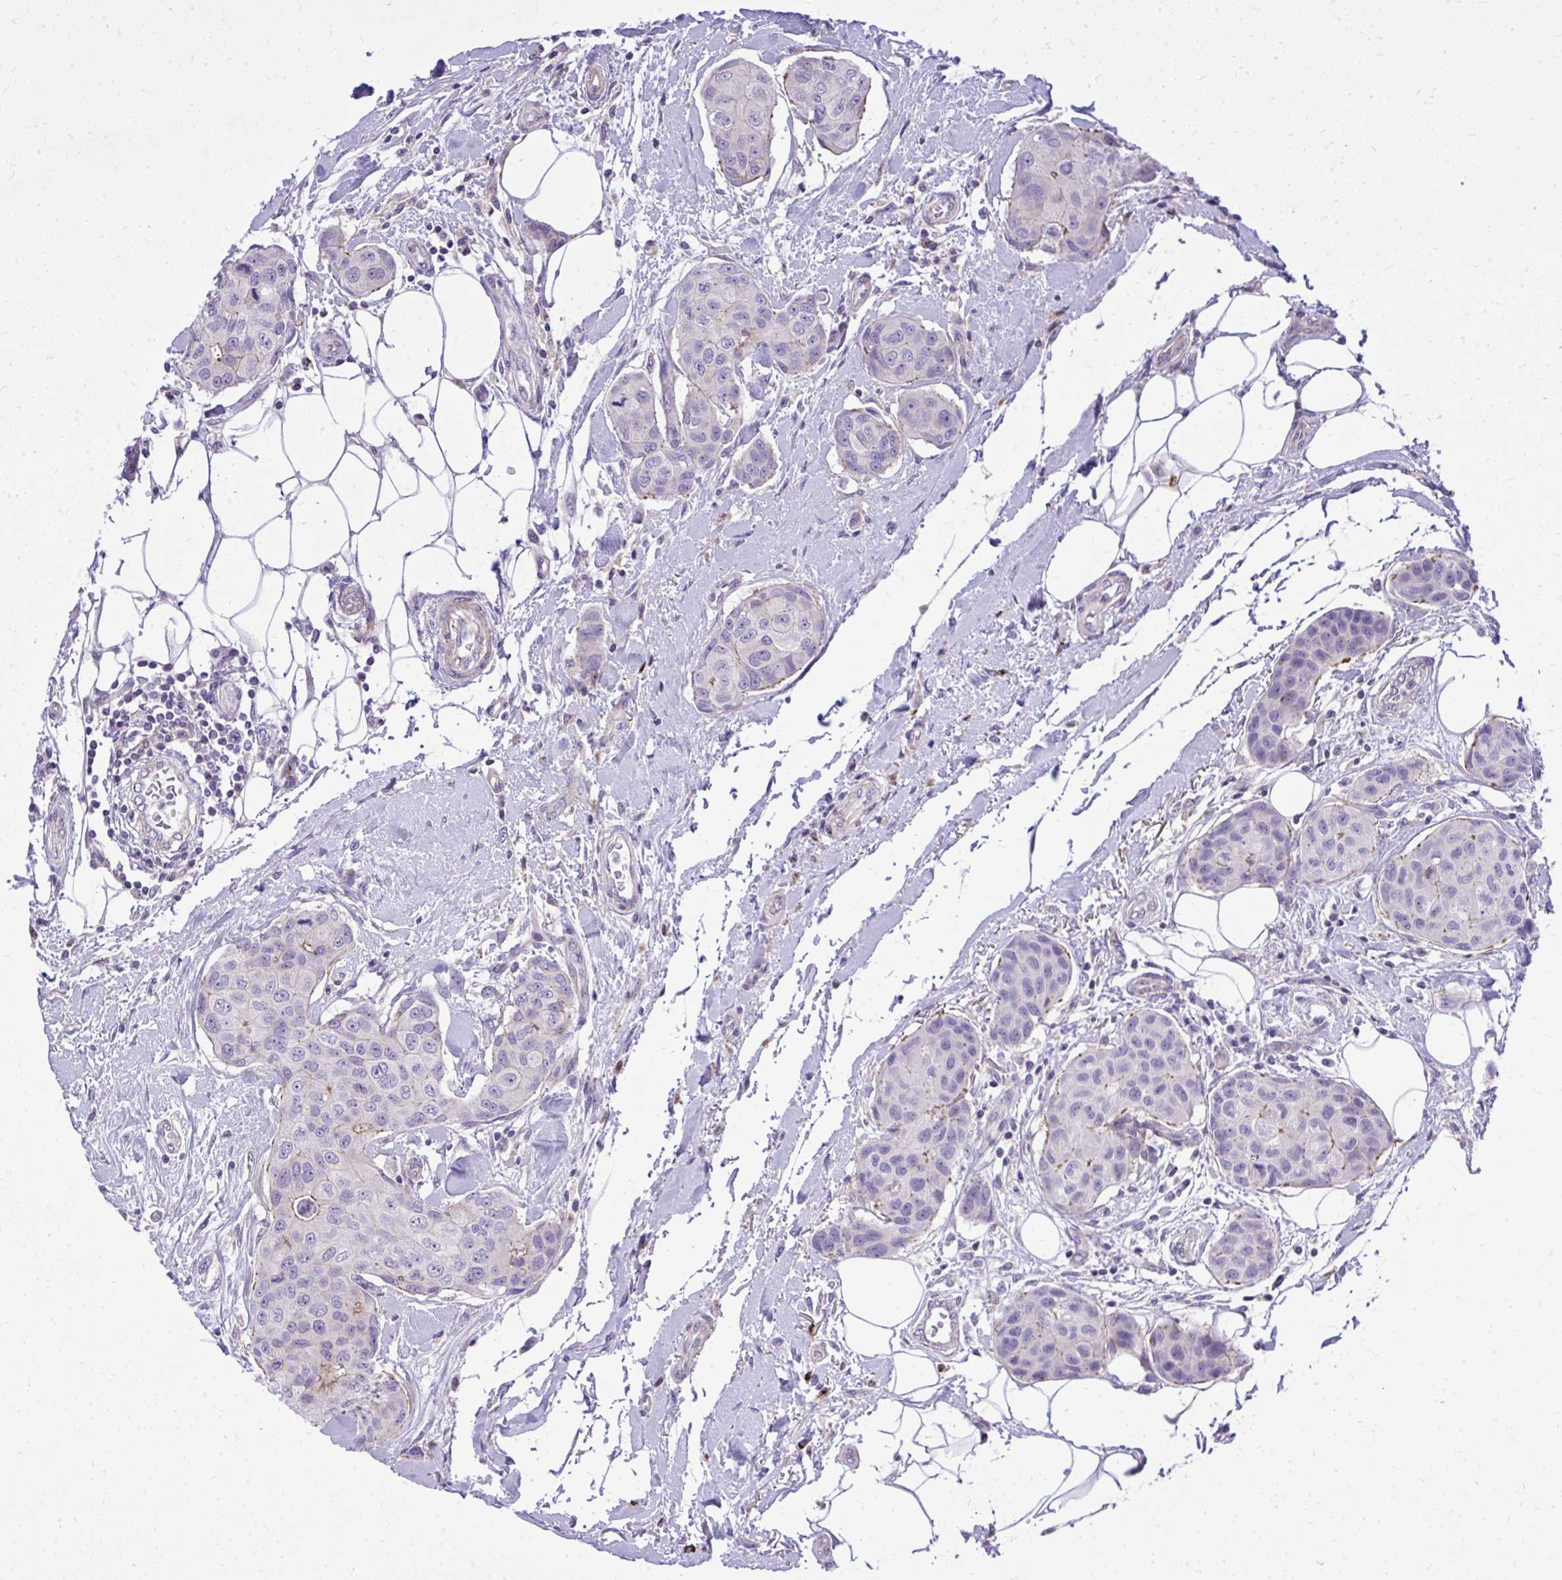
{"staining": {"intensity": "negative", "quantity": "none", "location": "none"}, "tissue": "breast cancer", "cell_type": "Tumor cells", "image_type": "cancer", "snomed": [{"axis": "morphology", "description": "Duct carcinoma"}, {"axis": "topography", "description": "Breast"}, {"axis": "topography", "description": "Lymph node"}], "caption": "Immunohistochemical staining of human breast cancer shows no significant positivity in tumor cells. (DAB IHC with hematoxylin counter stain).", "gene": "GRK4", "patient": {"sex": "female", "age": 80}}